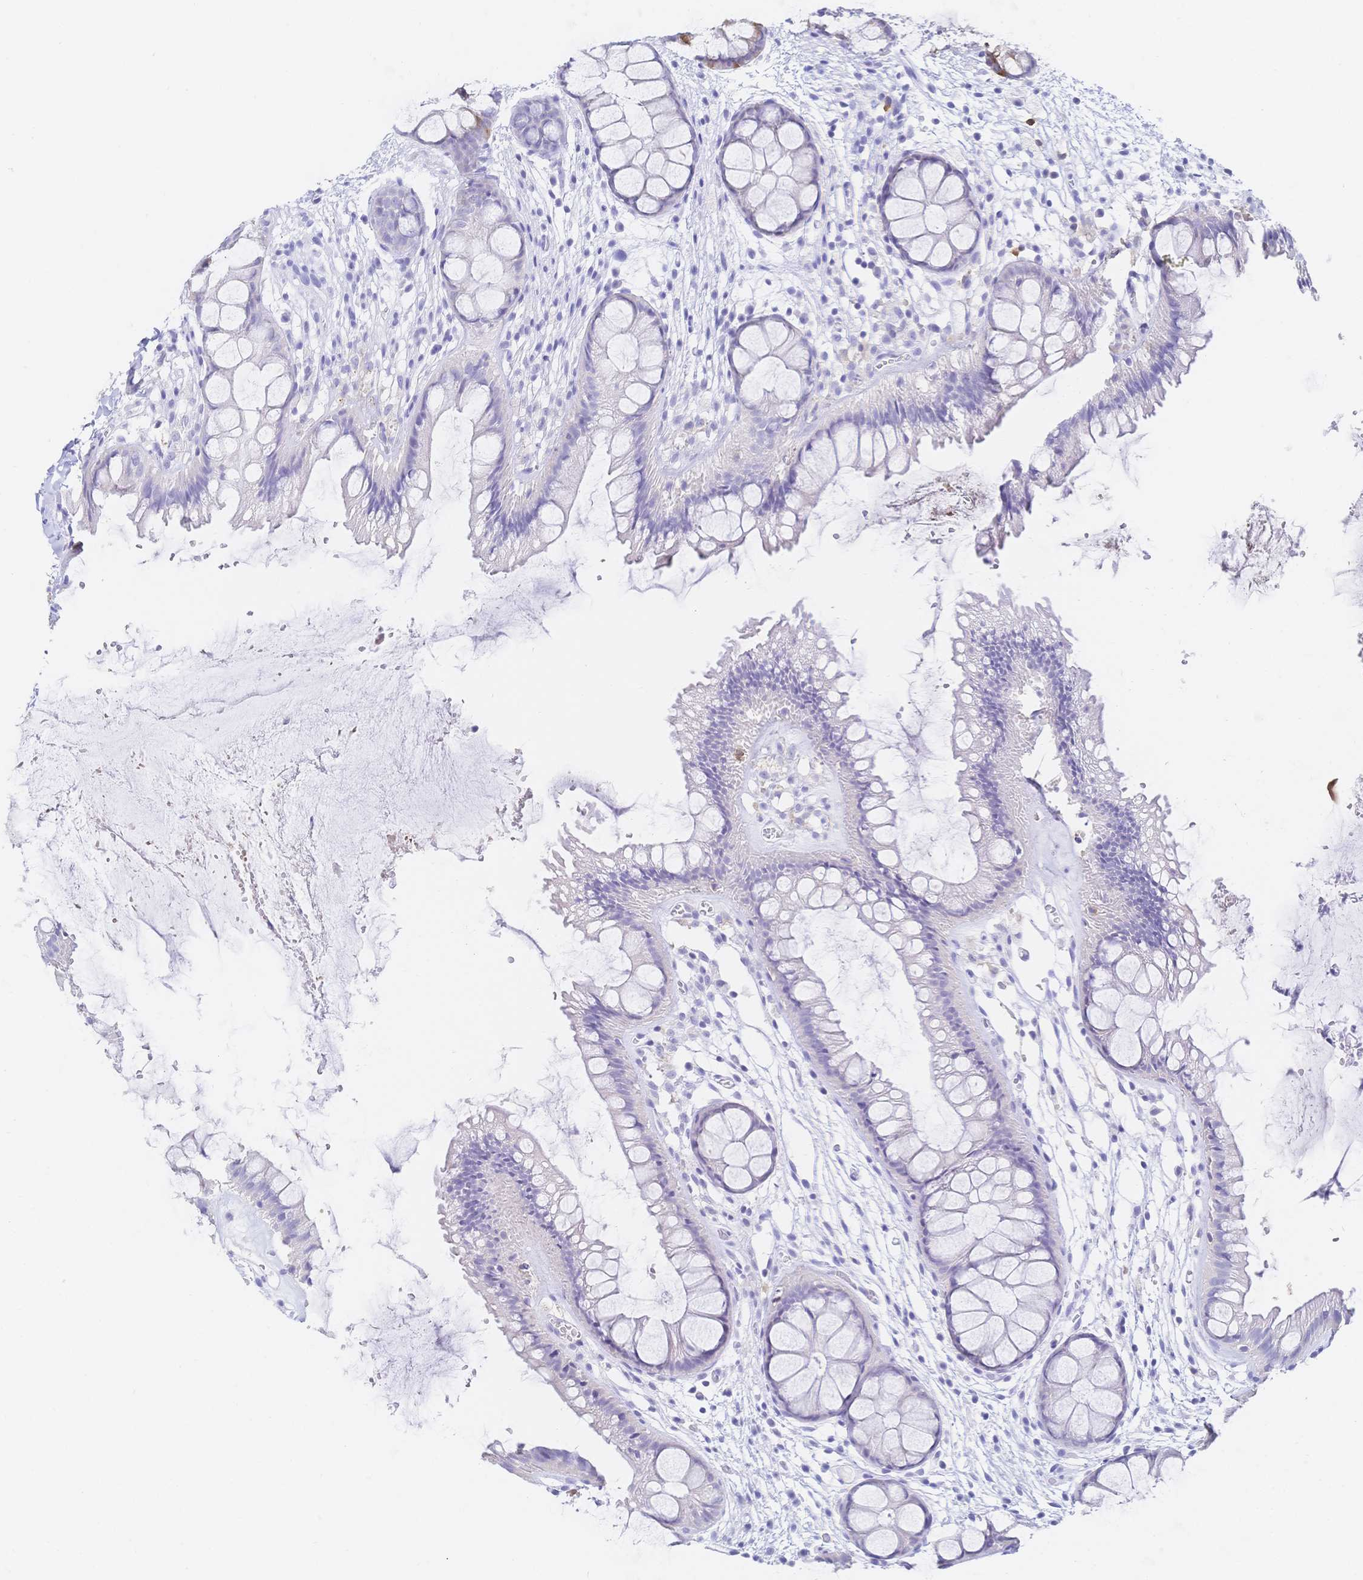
{"staining": {"intensity": "weak", "quantity": "<25%", "location": "cytoplasmic/membranous"}, "tissue": "rectum", "cell_type": "Glandular cells", "image_type": "normal", "snomed": [{"axis": "morphology", "description": "Normal tissue, NOS"}, {"axis": "topography", "description": "Rectum"}], "caption": "This is an immunohistochemistry (IHC) micrograph of normal human rectum. There is no positivity in glandular cells.", "gene": "RRM1", "patient": {"sex": "female", "age": 62}}